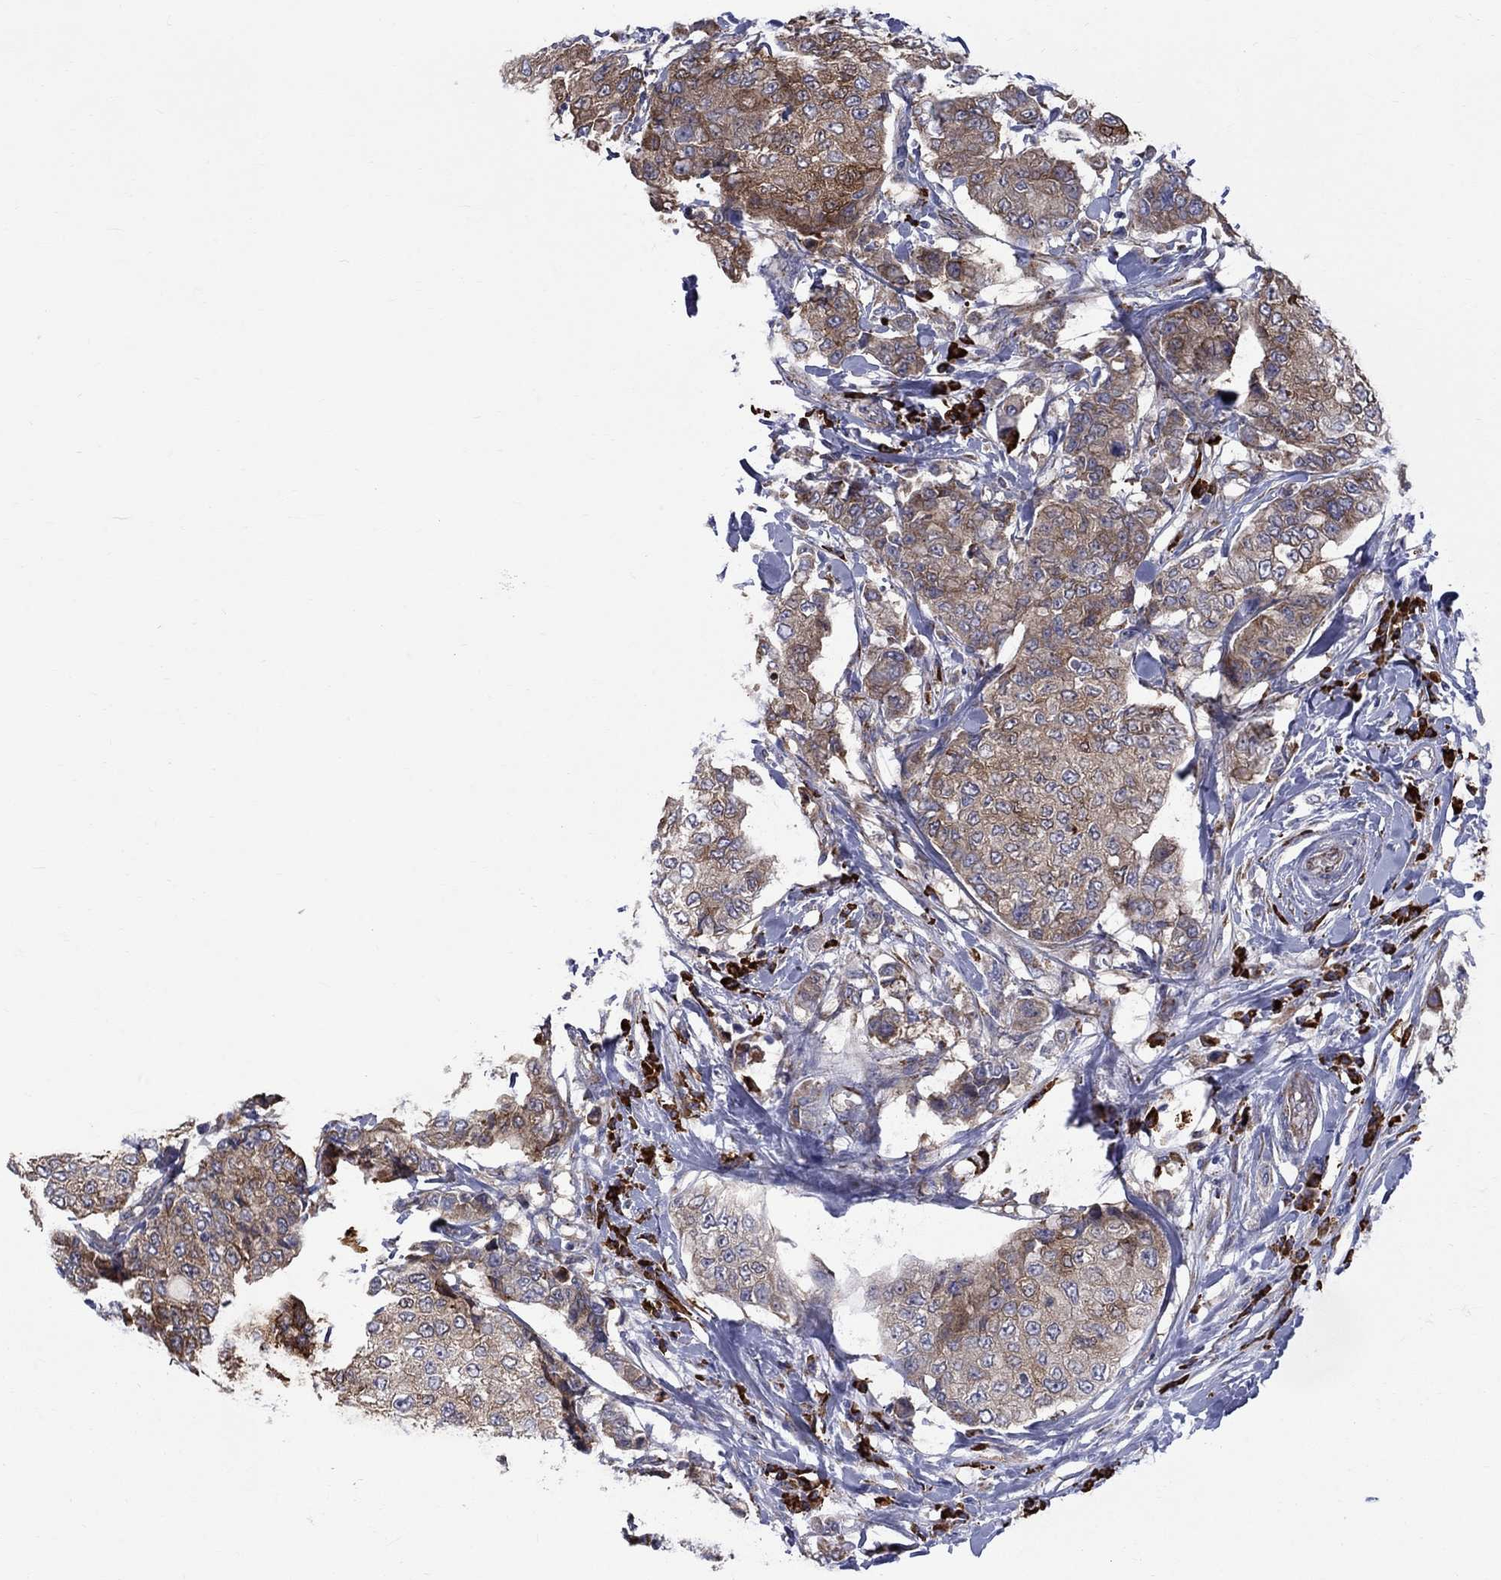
{"staining": {"intensity": "moderate", "quantity": "25%-75%", "location": "cytoplasmic/membranous"}, "tissue": "breast cancer", "cell_type": "Tumor cells", "image_type": "cancer", "snomed": [{"axis": "morphology", "description": "Duct carcinoma"}, {"axis": "topography", "description": "Breast"}], "caption": "Breast intraductal carcinoma stained for a protein (brown) exhibits moderate cytoplasmic/membranous positive positivity in about 25%-75% of tumor cells.", "gene": "ASNS", "patient": {"sex": "female", "age": 27}}